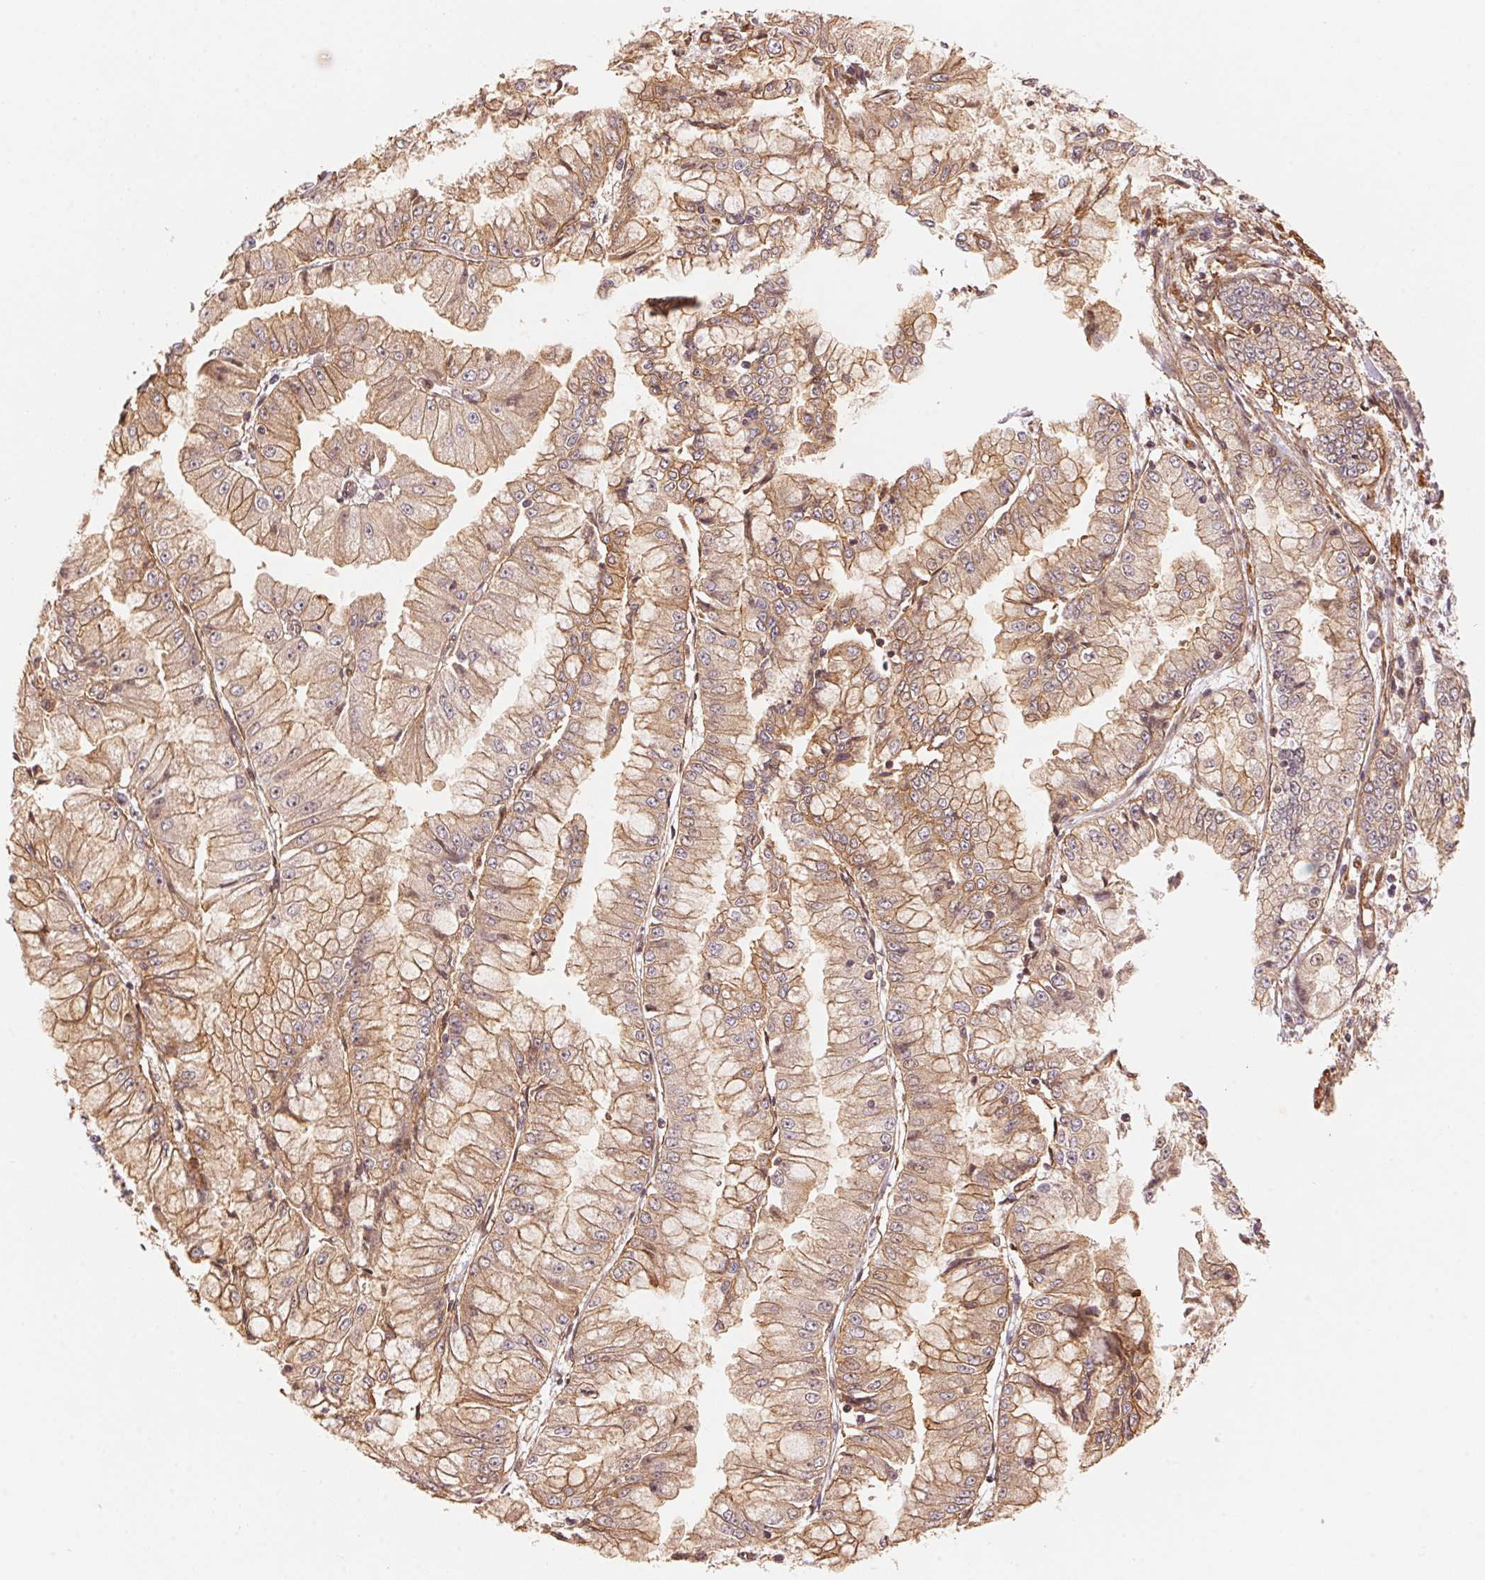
{"staining": {"intensity": "weak", "quantity": "25%-75%", "location": "cytoplasmic/membranous"}, "tissue": "stomach cancer", "cell_type": "Tumor cells", "image_type": "cancer", "snomed": [{"axis": "morphology", "description": "Adenocarcinoma, NOS"}, {"axis": "topography", "description": "Stomach, upper"}], "caption": "Stomach cancer tissue demonstrates weak cytoplasmic/membranous staining in approximately 25%-75% of tumor cells", "gene": "TNIP2", "patient": {"sex": "female", "age": 74}}